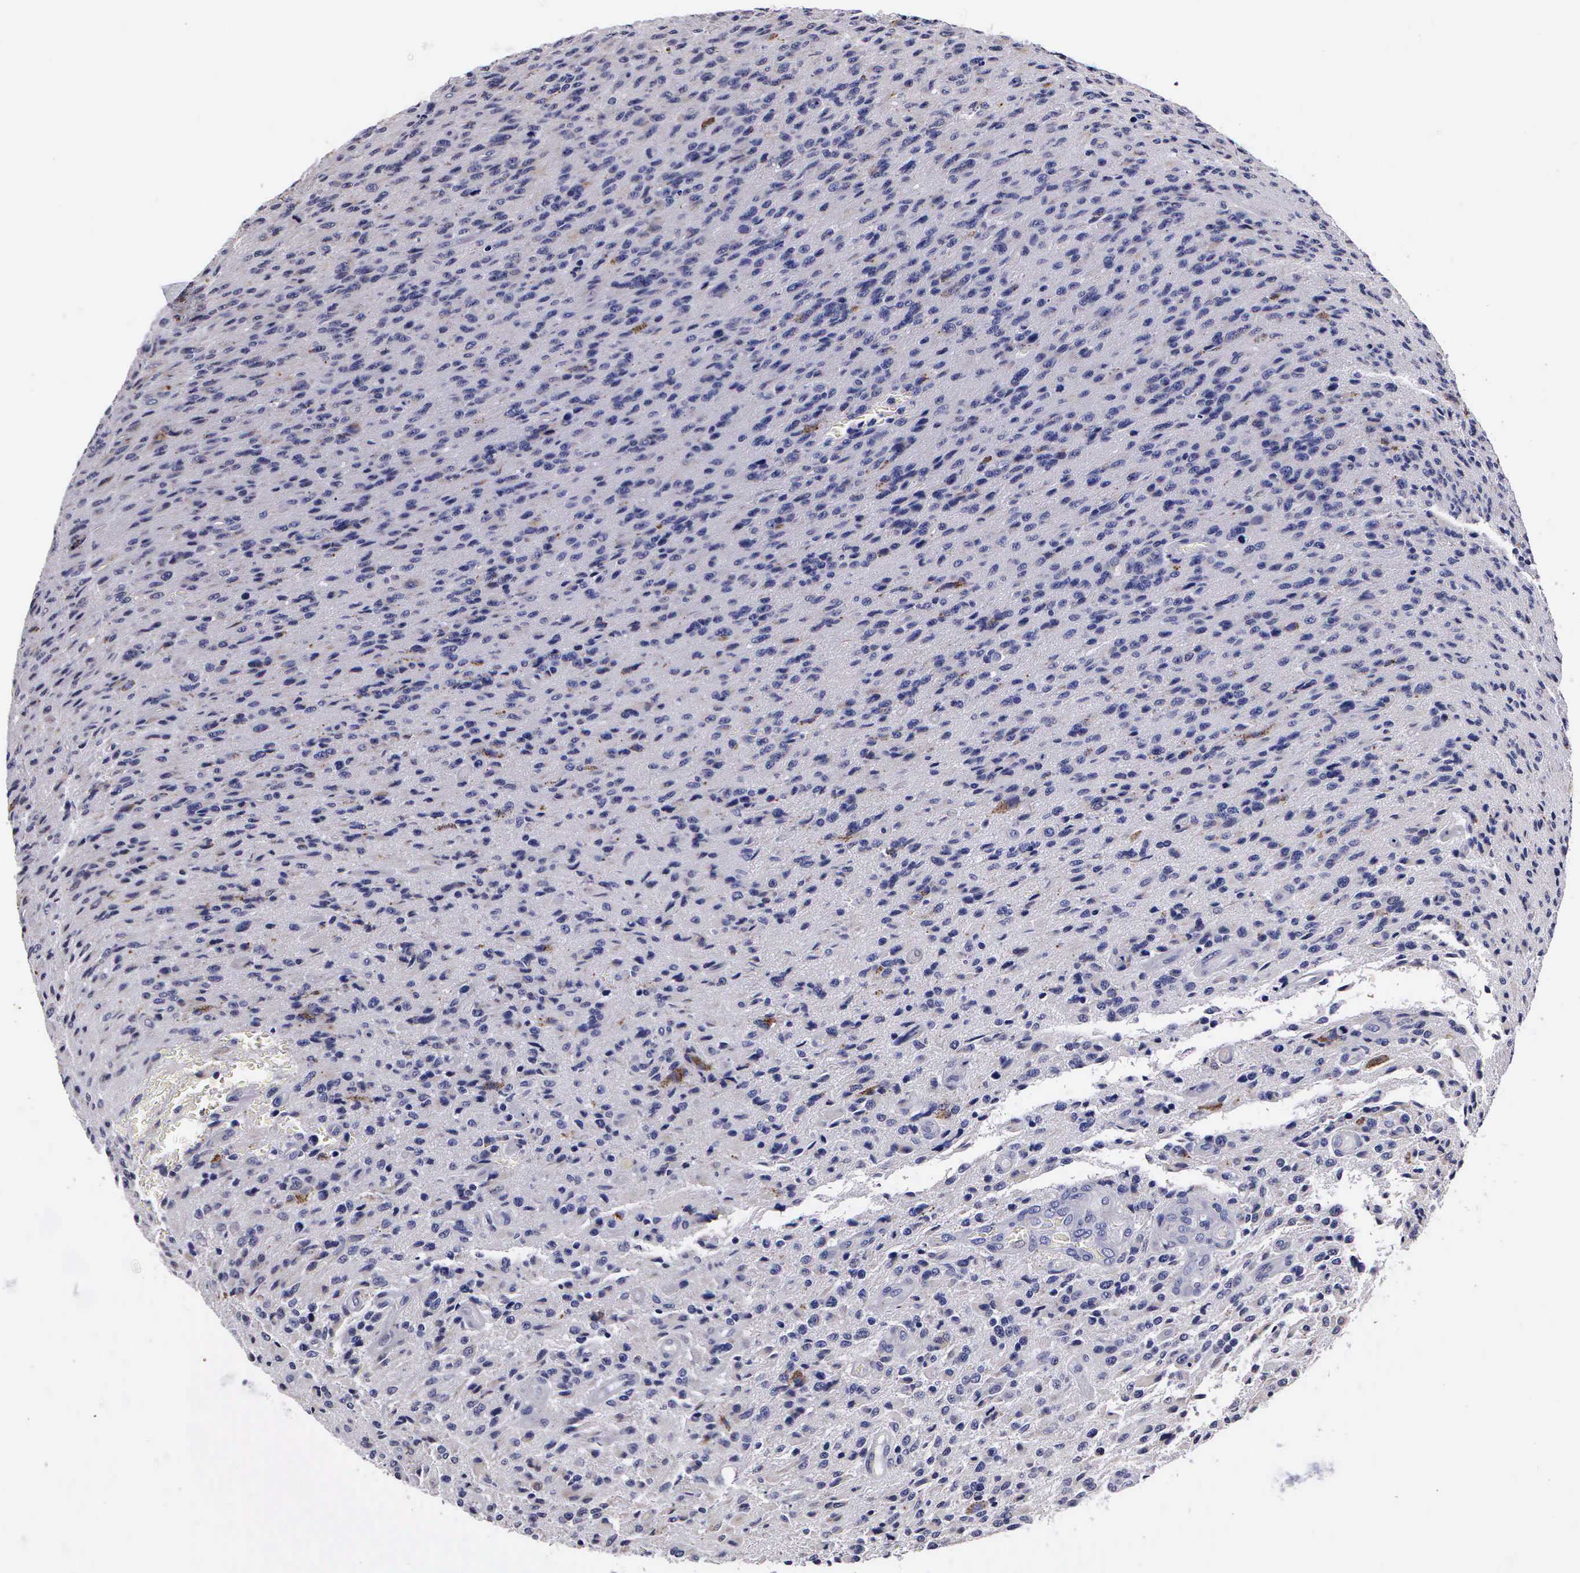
{"staining": {"intensity": "negative", "quantity": "none", "location": "none"}, "tissue": "glioma", "cell_type": "Tumor cells", "image_type": "cancer", "snomed": [{"axis": "morphology", "description": "Glioma, malignant, High grade"}, {"axis": "topography", "description": "Brain"}], "caption": "An IHC photomicrograph of glioma is shown. There is no staining in tumor cells of glioma. (DAB (3,3'-diaminobenzidine) IHC with hematoxylin counter stain).", "gene": "CRELD2", "patient": {"sex": "male", "age": 36}}